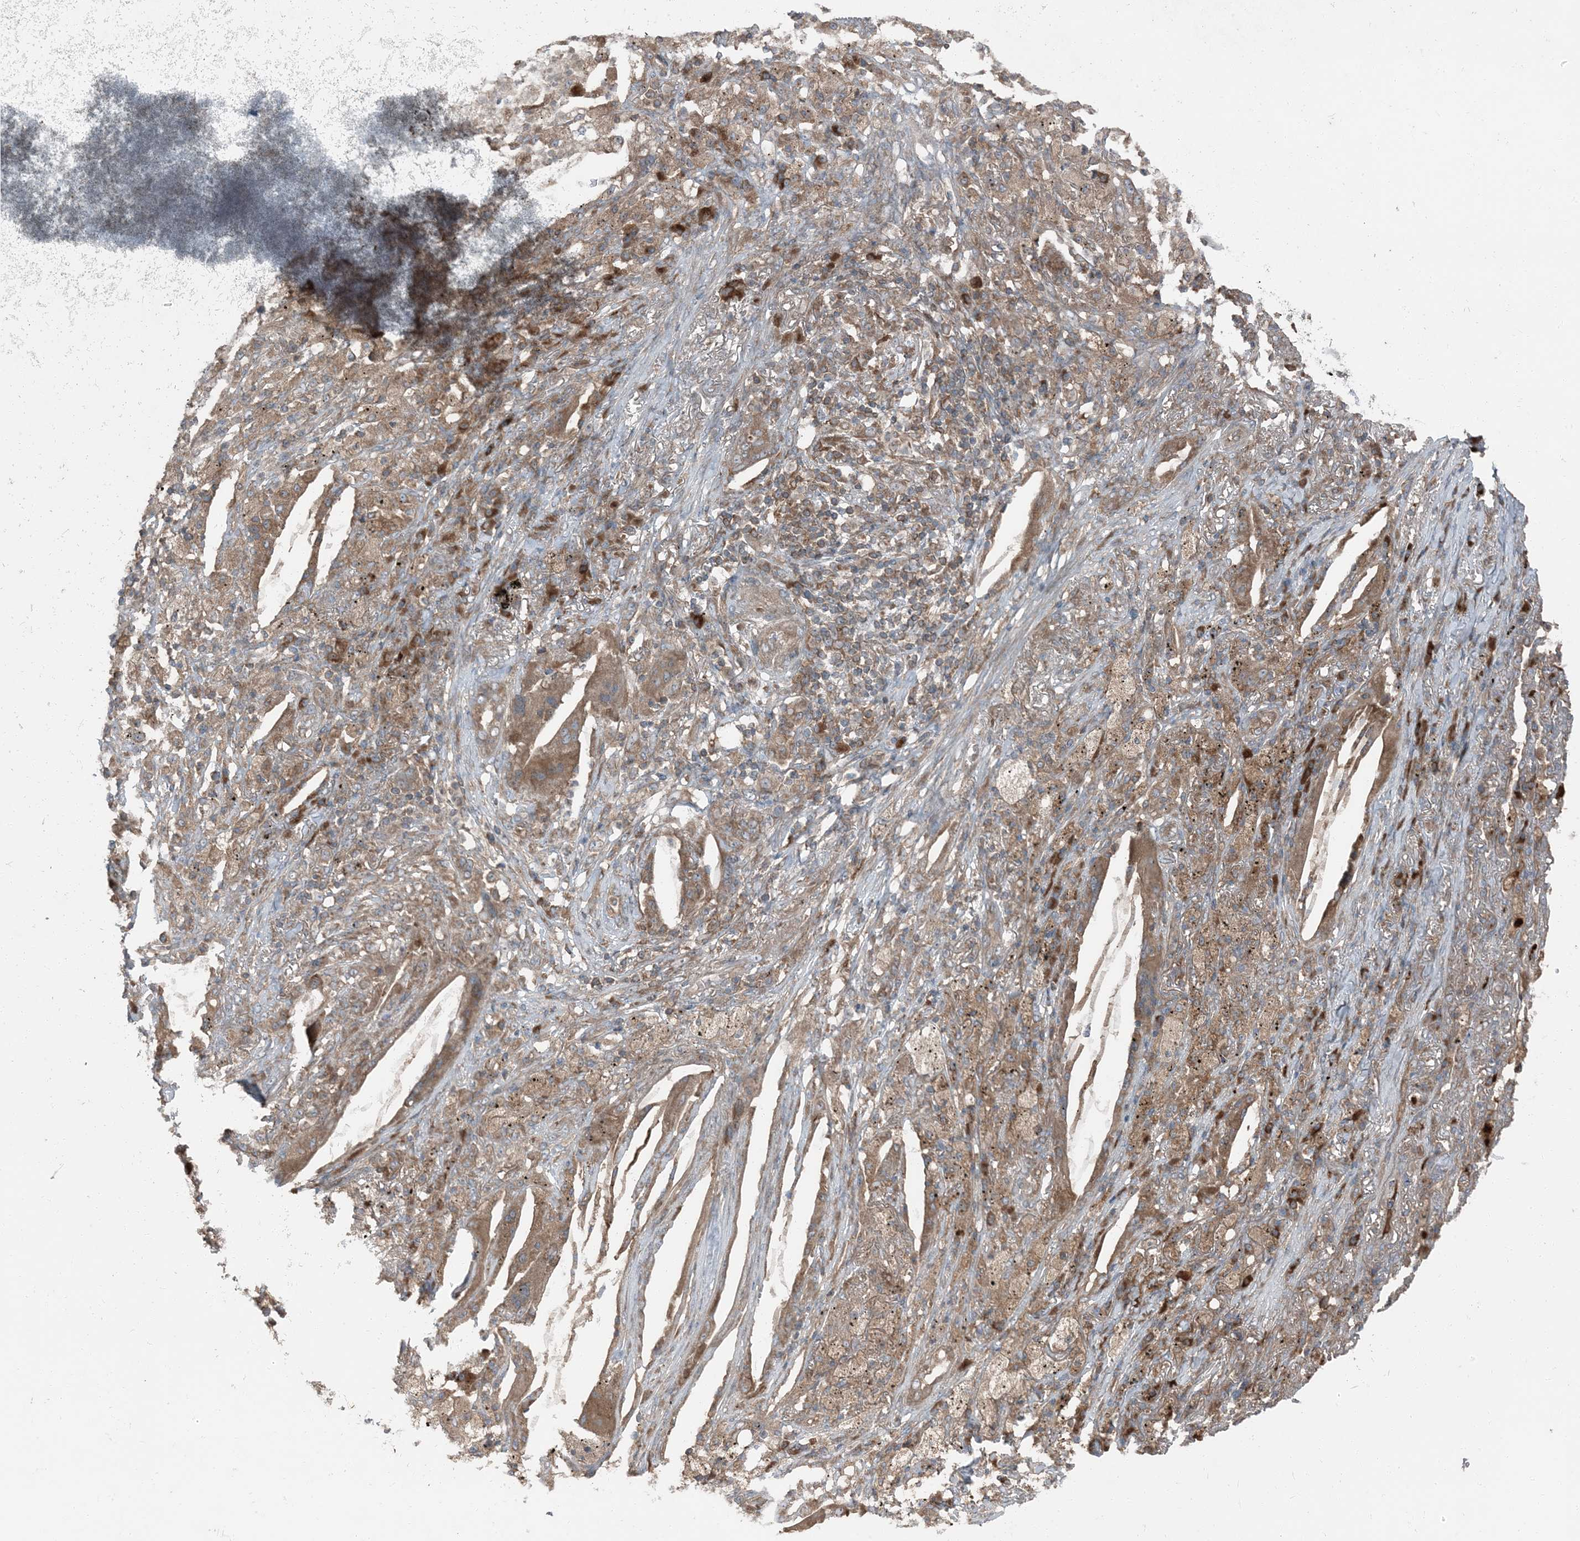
{"staining": {"intensity": "moderate", "quantity": ">75%", "location": "cytoplasmic/membranous"}, "tissue": "lung cancer", "cell_type": "Tumor cells", "image_type": "cancer", "snomed": [{"axis": "morphology", "description": "Squamous cell carcinoma, NOS"}, {"axis": "topography", "description": "Lung"}], "caption": "Squamous cell carcinoma (lung) stained with immunohistochemistry (IHC) exhibits moderate cytoplasmic/membranous staining in about >75% of tumor cells. The staining was performed using DAB (3,3'-diaminobenzidine) to visualize the protein expression in brown, while the nuclei were stained in blue with hematoxylin (Magnification: 20x).", "gene": "RAB3GAP1", "patient": {"sex": "female", "age": 63}}